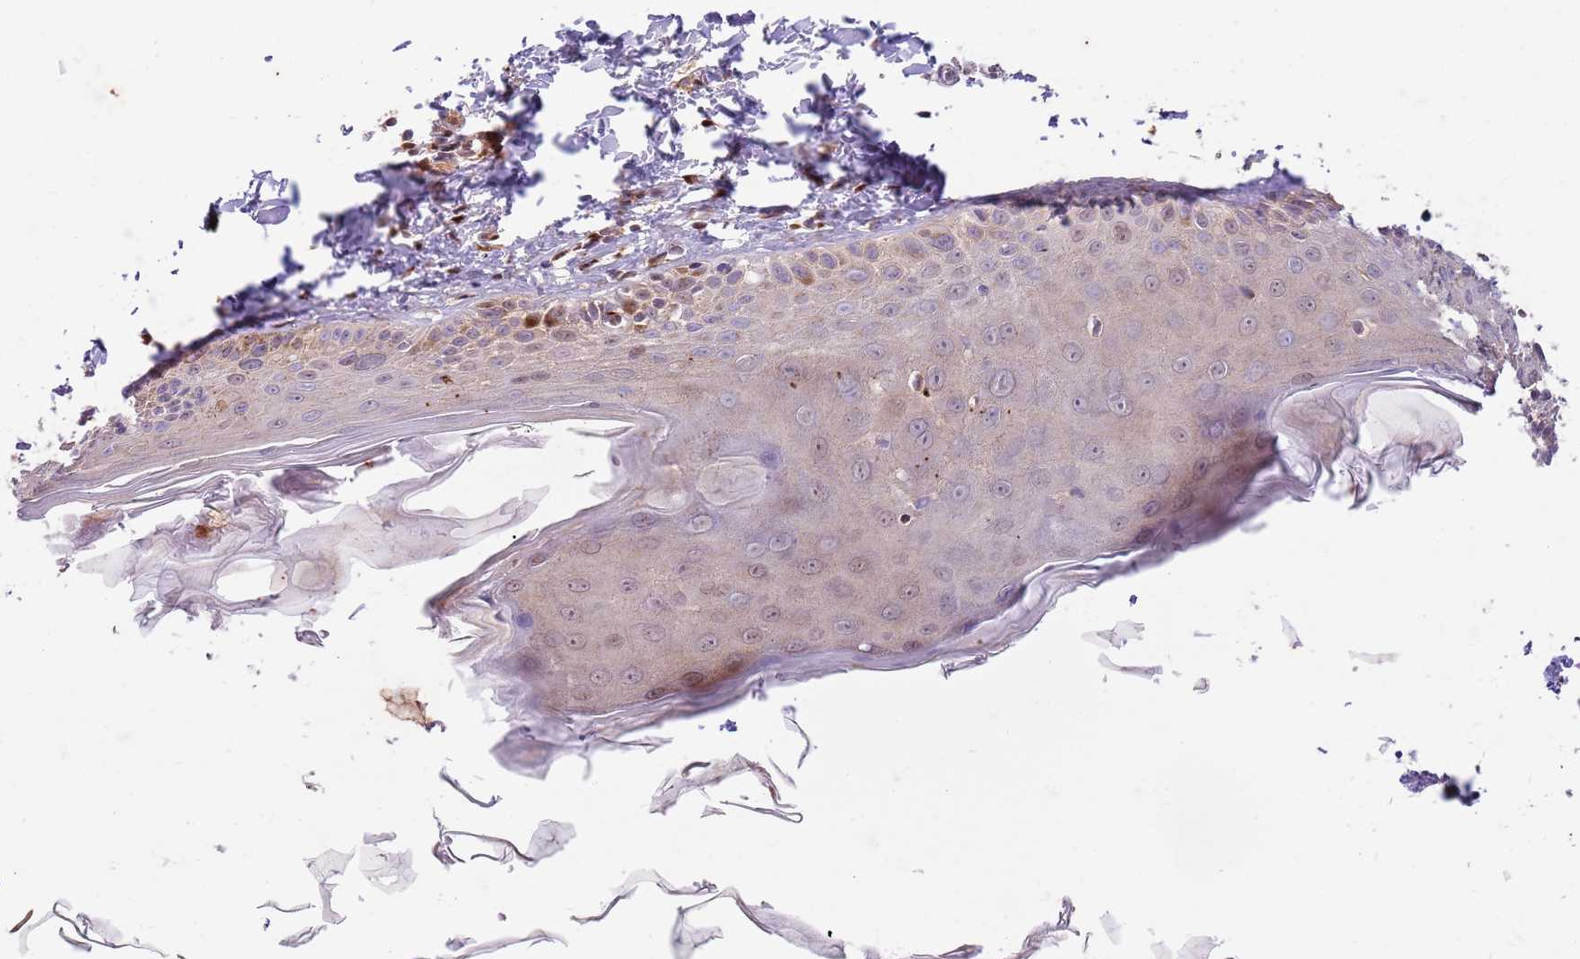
{"staining": {"intensity": "moderate", "quantity": ">75%", "location": "cytoplasmic/membranous"}, "tissue": "skin", "cell_type": "Fibroblasts", "image_type": "normal", "snomed": [{"axis": "morphology", "description": "Normal tissue, NOS"}, {"axis": "topography", "description": "Skin"}], "caption": "Skin stained with DAB IHC shows medium levels of moderate cytoplasmic/membranous expression in approximately >75% of fibroblasts. The staining is performed using DAB brown chromogen to label protein expression. The nuclei are counter-stained blue using hematoxylin.", "gene": "OSBP", "patient": {"sex": "male", "age": 52}}